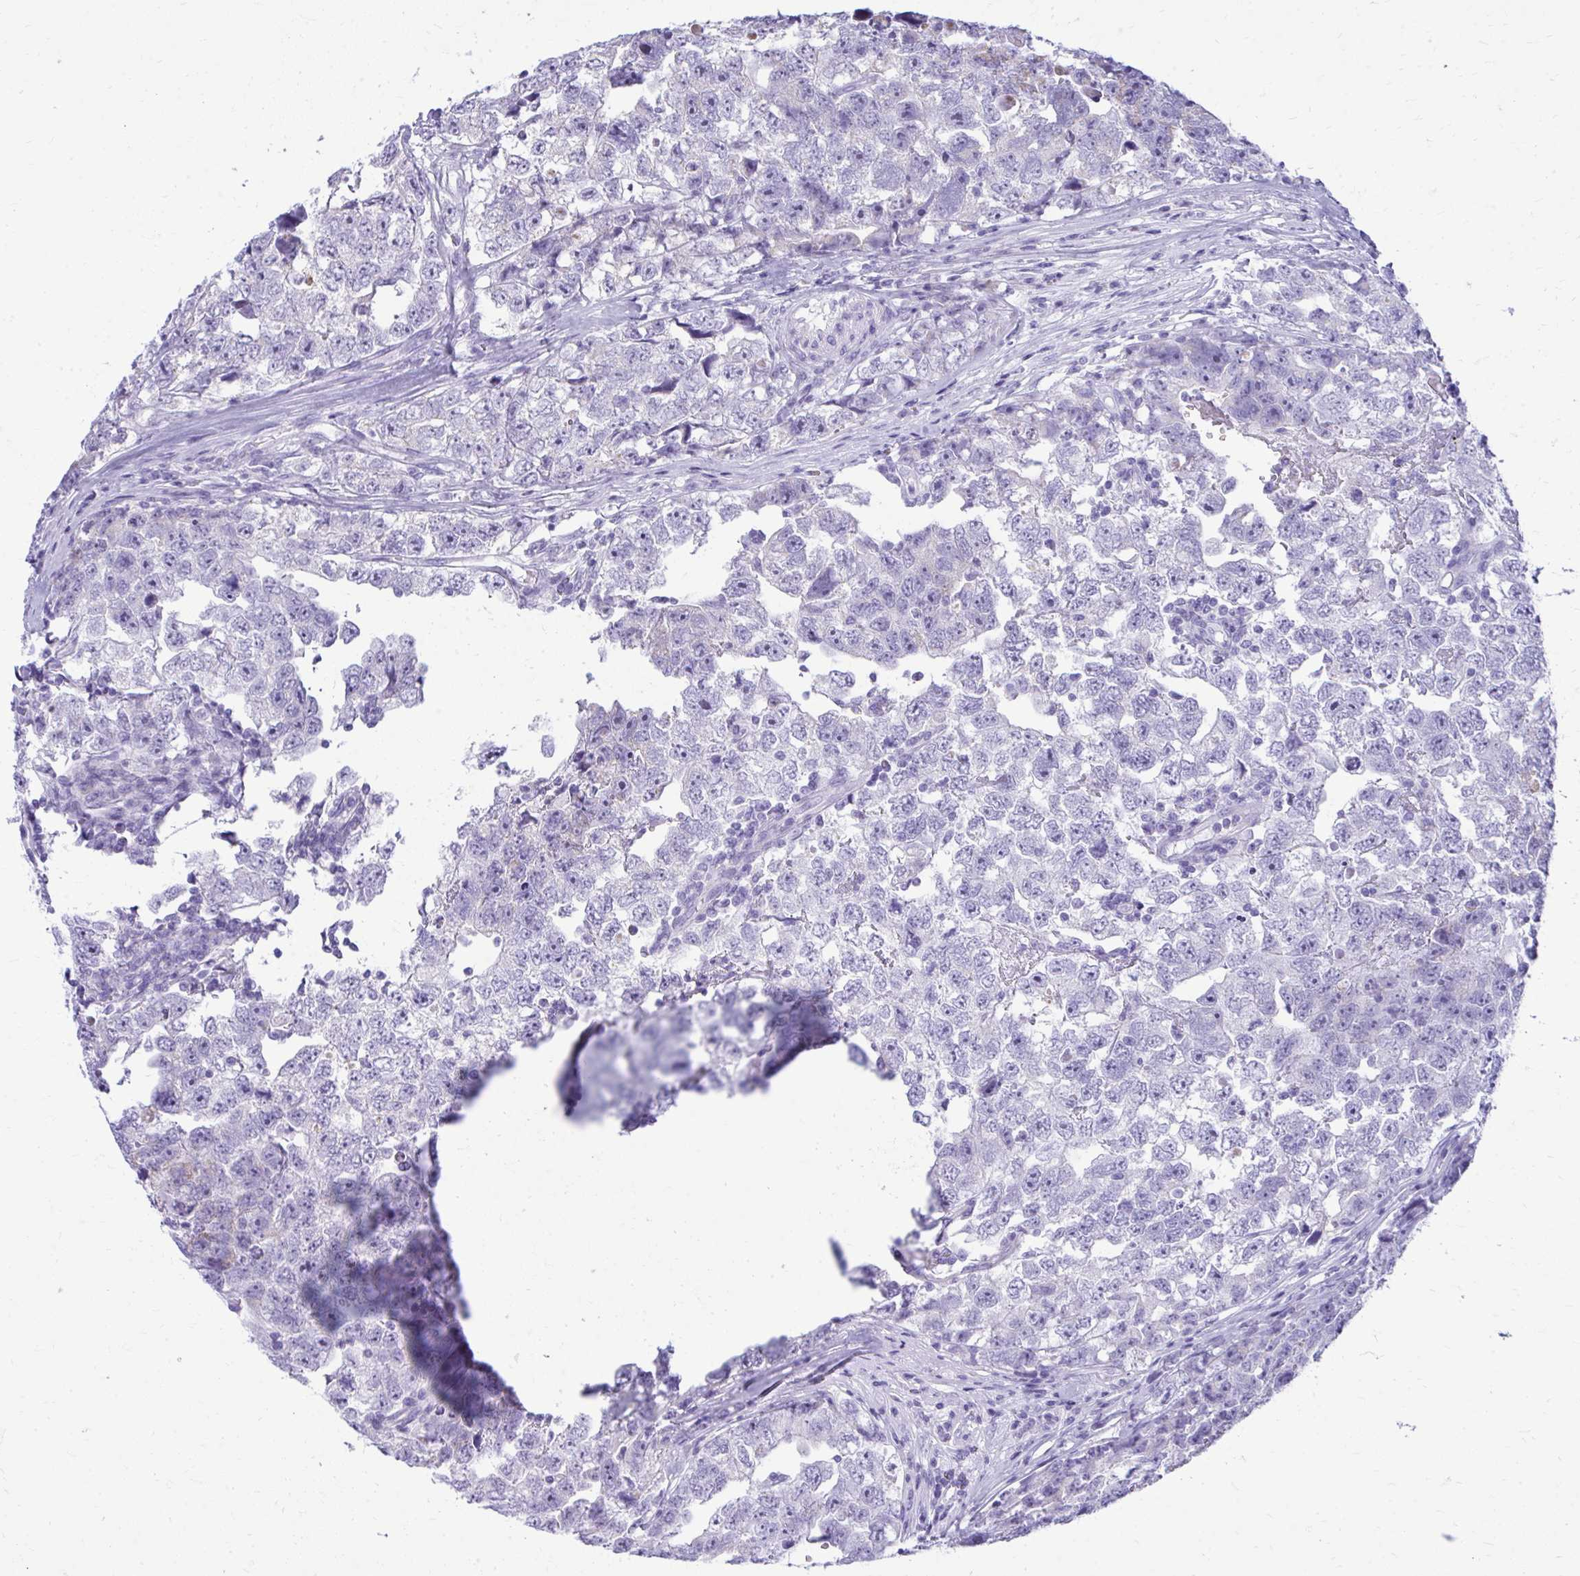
{"staining": {"intensity": "negative", "quantity": "none", "location": "none"}, "tissue": "testis cancer", "cell_type": "Tumor cells", "image_type": "cancer", "snomed": [{"axis": "morphology", "description": "Carcinoma, Embryonal, NOS"}, {"axis": "topography", "description": "Testis"}], "caption": "A high-resolution image shows immunohistochemistry staining of embryonal carcinoma (testis), which displays no significant staining in tumor cells. (Immunohistochemistry, brightfield microscopy, high magnification).", "gene": "RALYL", "patient": {"sex": "male", "age": 22}}